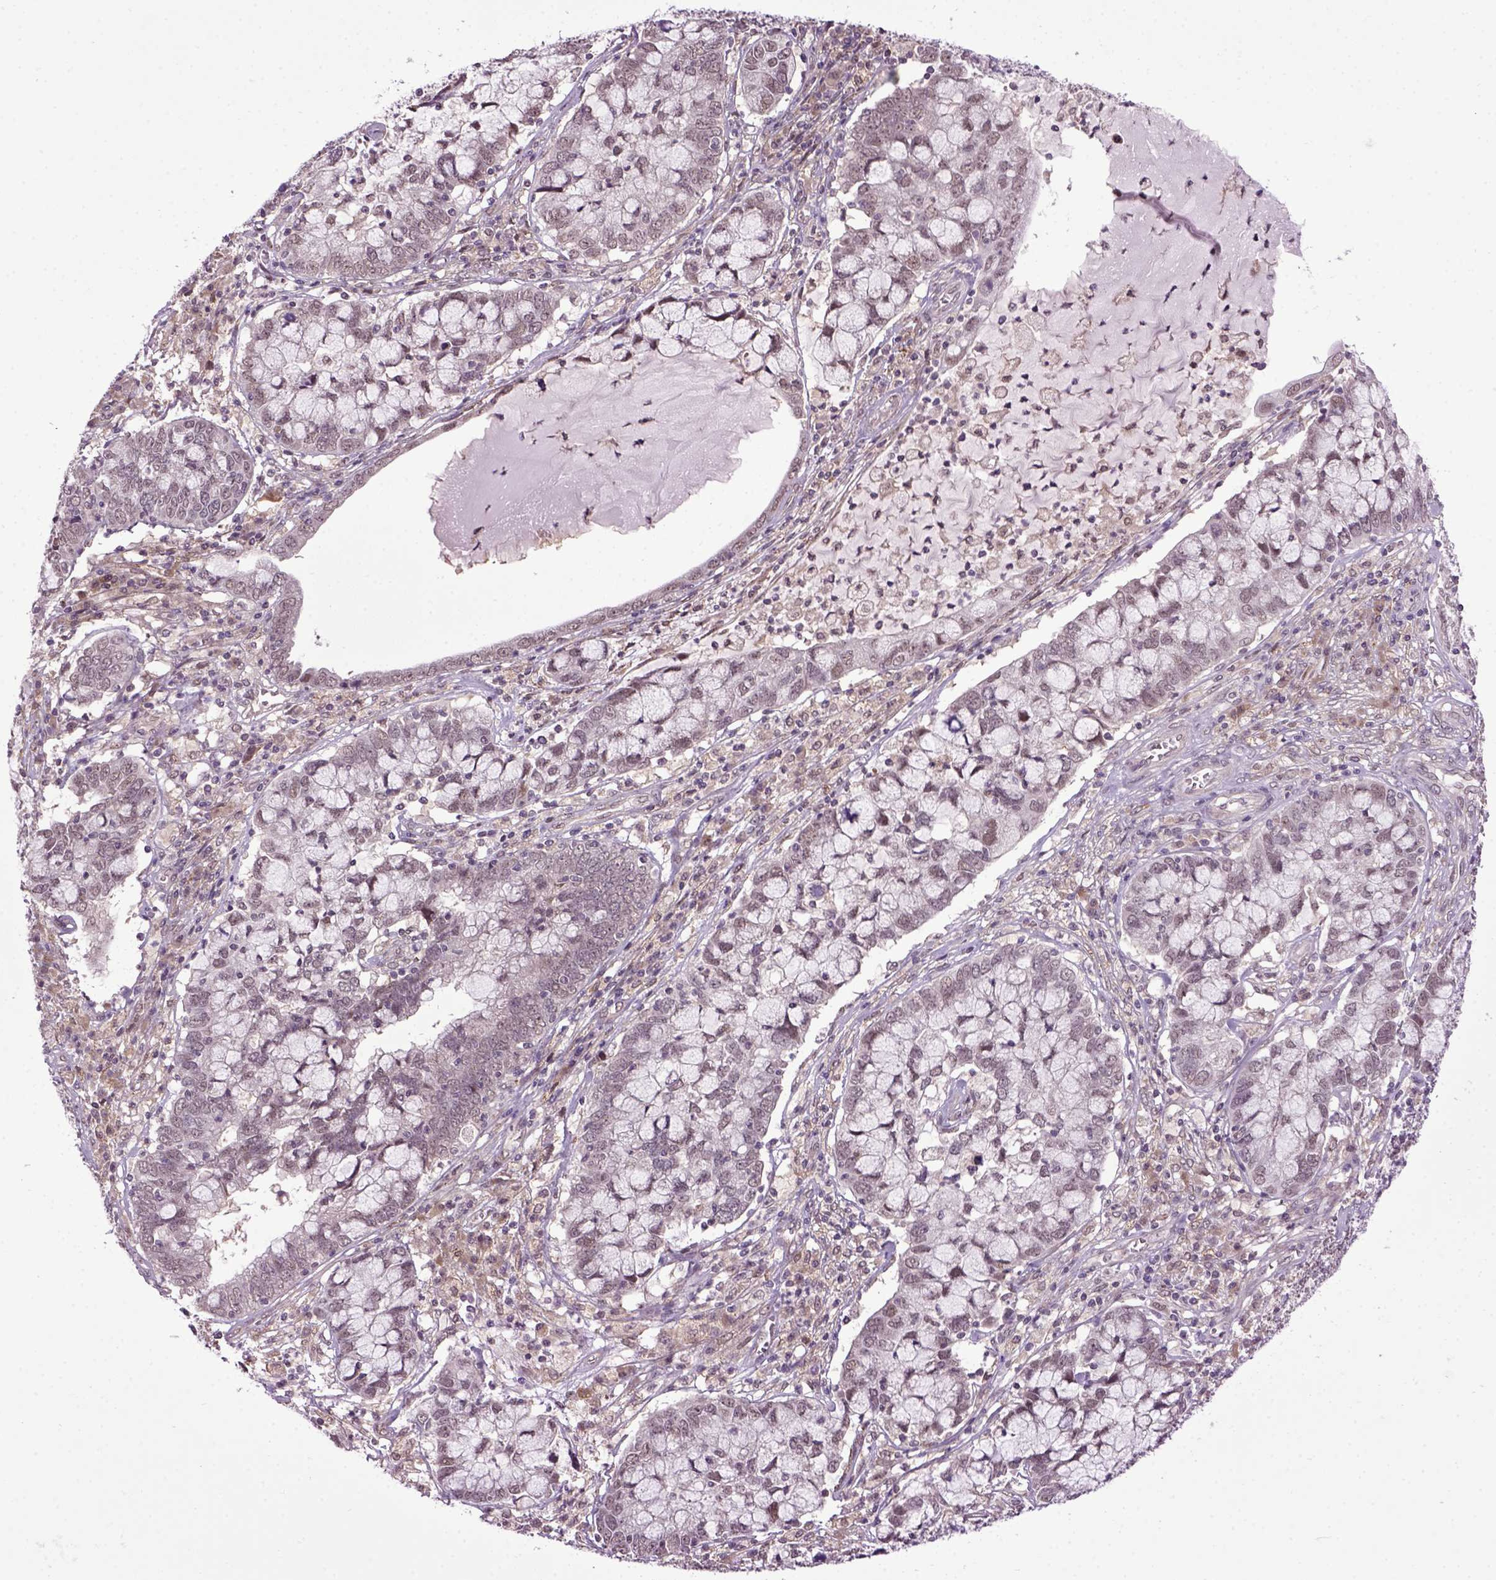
{"staining": {"intensity": "negative", "quantity": "none", "location": "none"}, "tissue": "cervical cancer", "cell_type": "Tumor cells", "image_type": "cancer", "snomed": [{"axis": "morphology", "description": "Adenocarcinoma, NOS"}, {"axis": "topography", "description": "Cervix"}], "caption": "A high-resolution photomicrograph shows immunohistochemistry staining of cervical cancer (adenocarcinoma), which demonstrates no significant positivity in tumor cells.", "gene": "RAB43", "patient": {"sex": "female", "age": 40}}